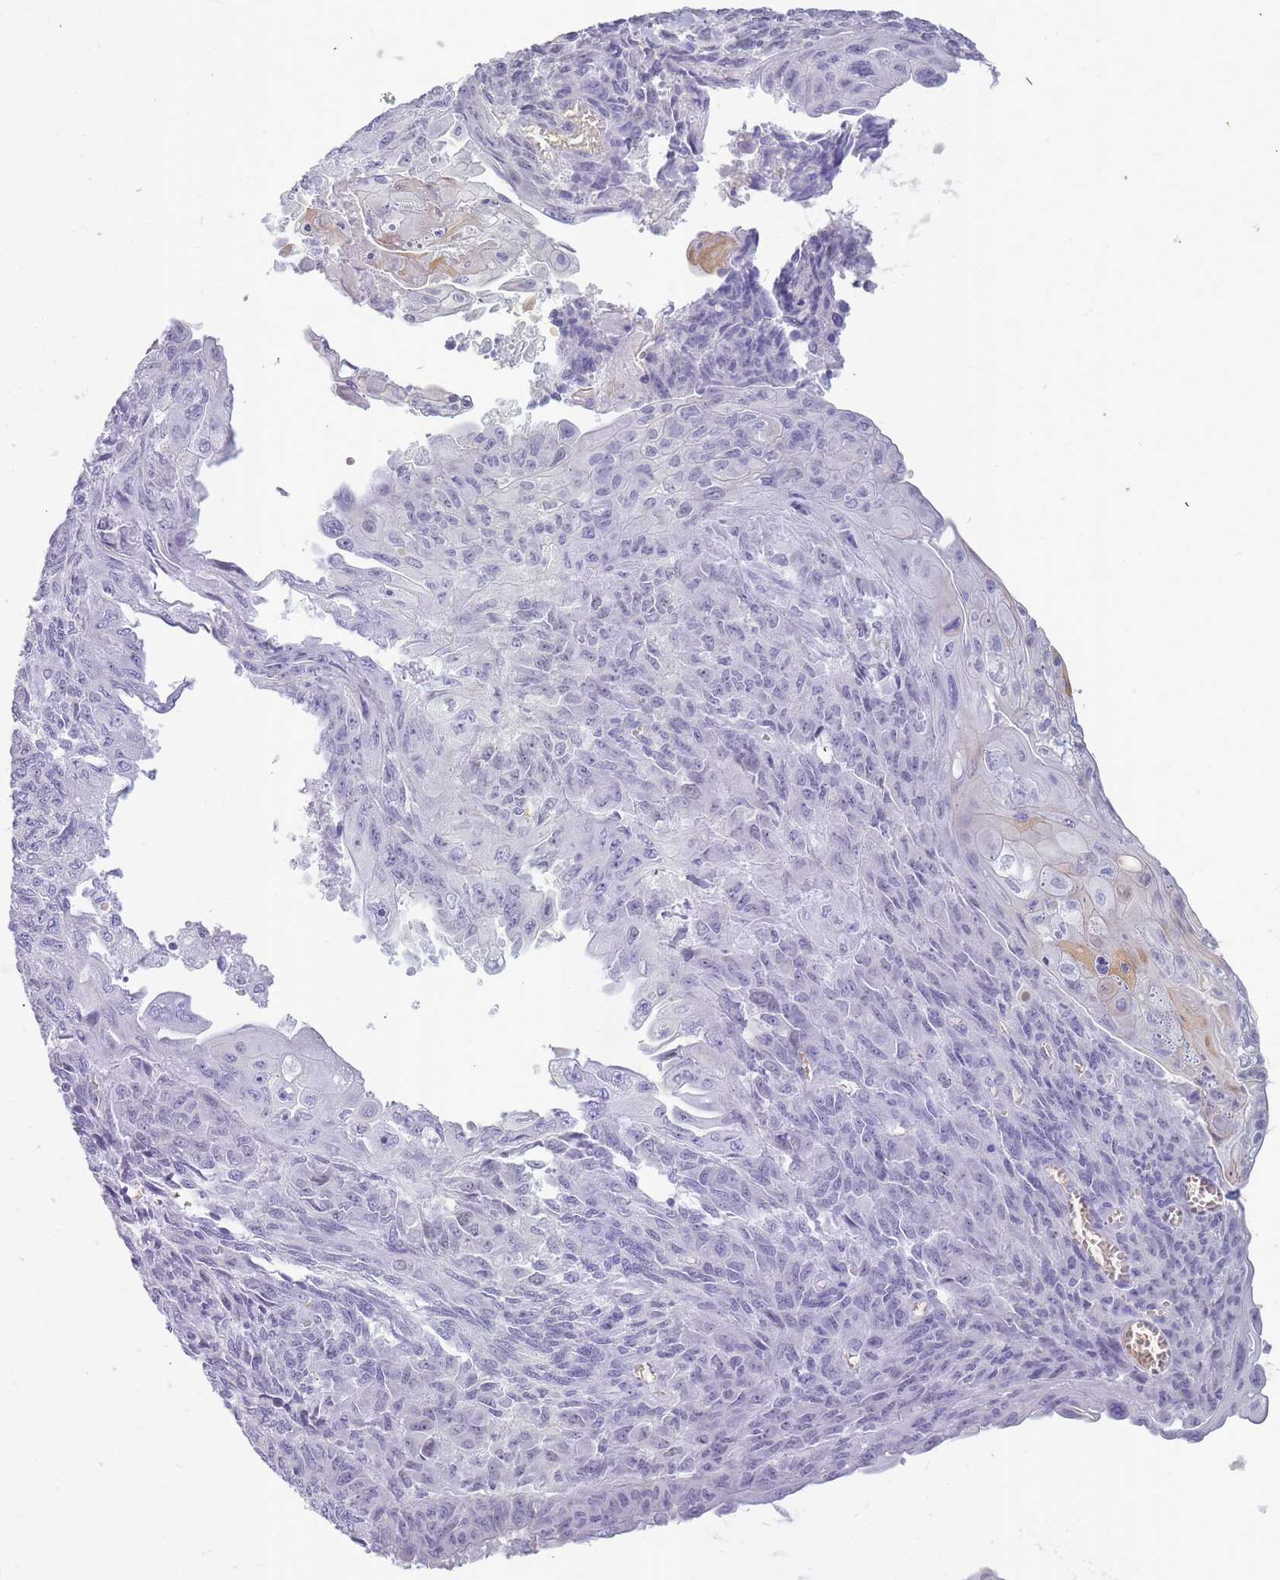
{"staining": {"intensity": "weak", "quantity": "<25%", "location": "cytoplasmic/membranous"}, "tissue": "endometrial cancer", "cell_type": "Tumor cells", "image_type": "cancer", "snomed": [{"axis": "morphology", "description": "Adenocarcinoma, NOS"}, {"axis": "topography", "description": "Endometrium"}], "caption": "IHC micrograph of neoplastic tissue: endometrial cancer stained with DAB (3,3'-diaminobenzidine) reveals no significant protein staining in tumor cells.", "gene": "INS", "patient": {"sex": "female", "age": 32}}